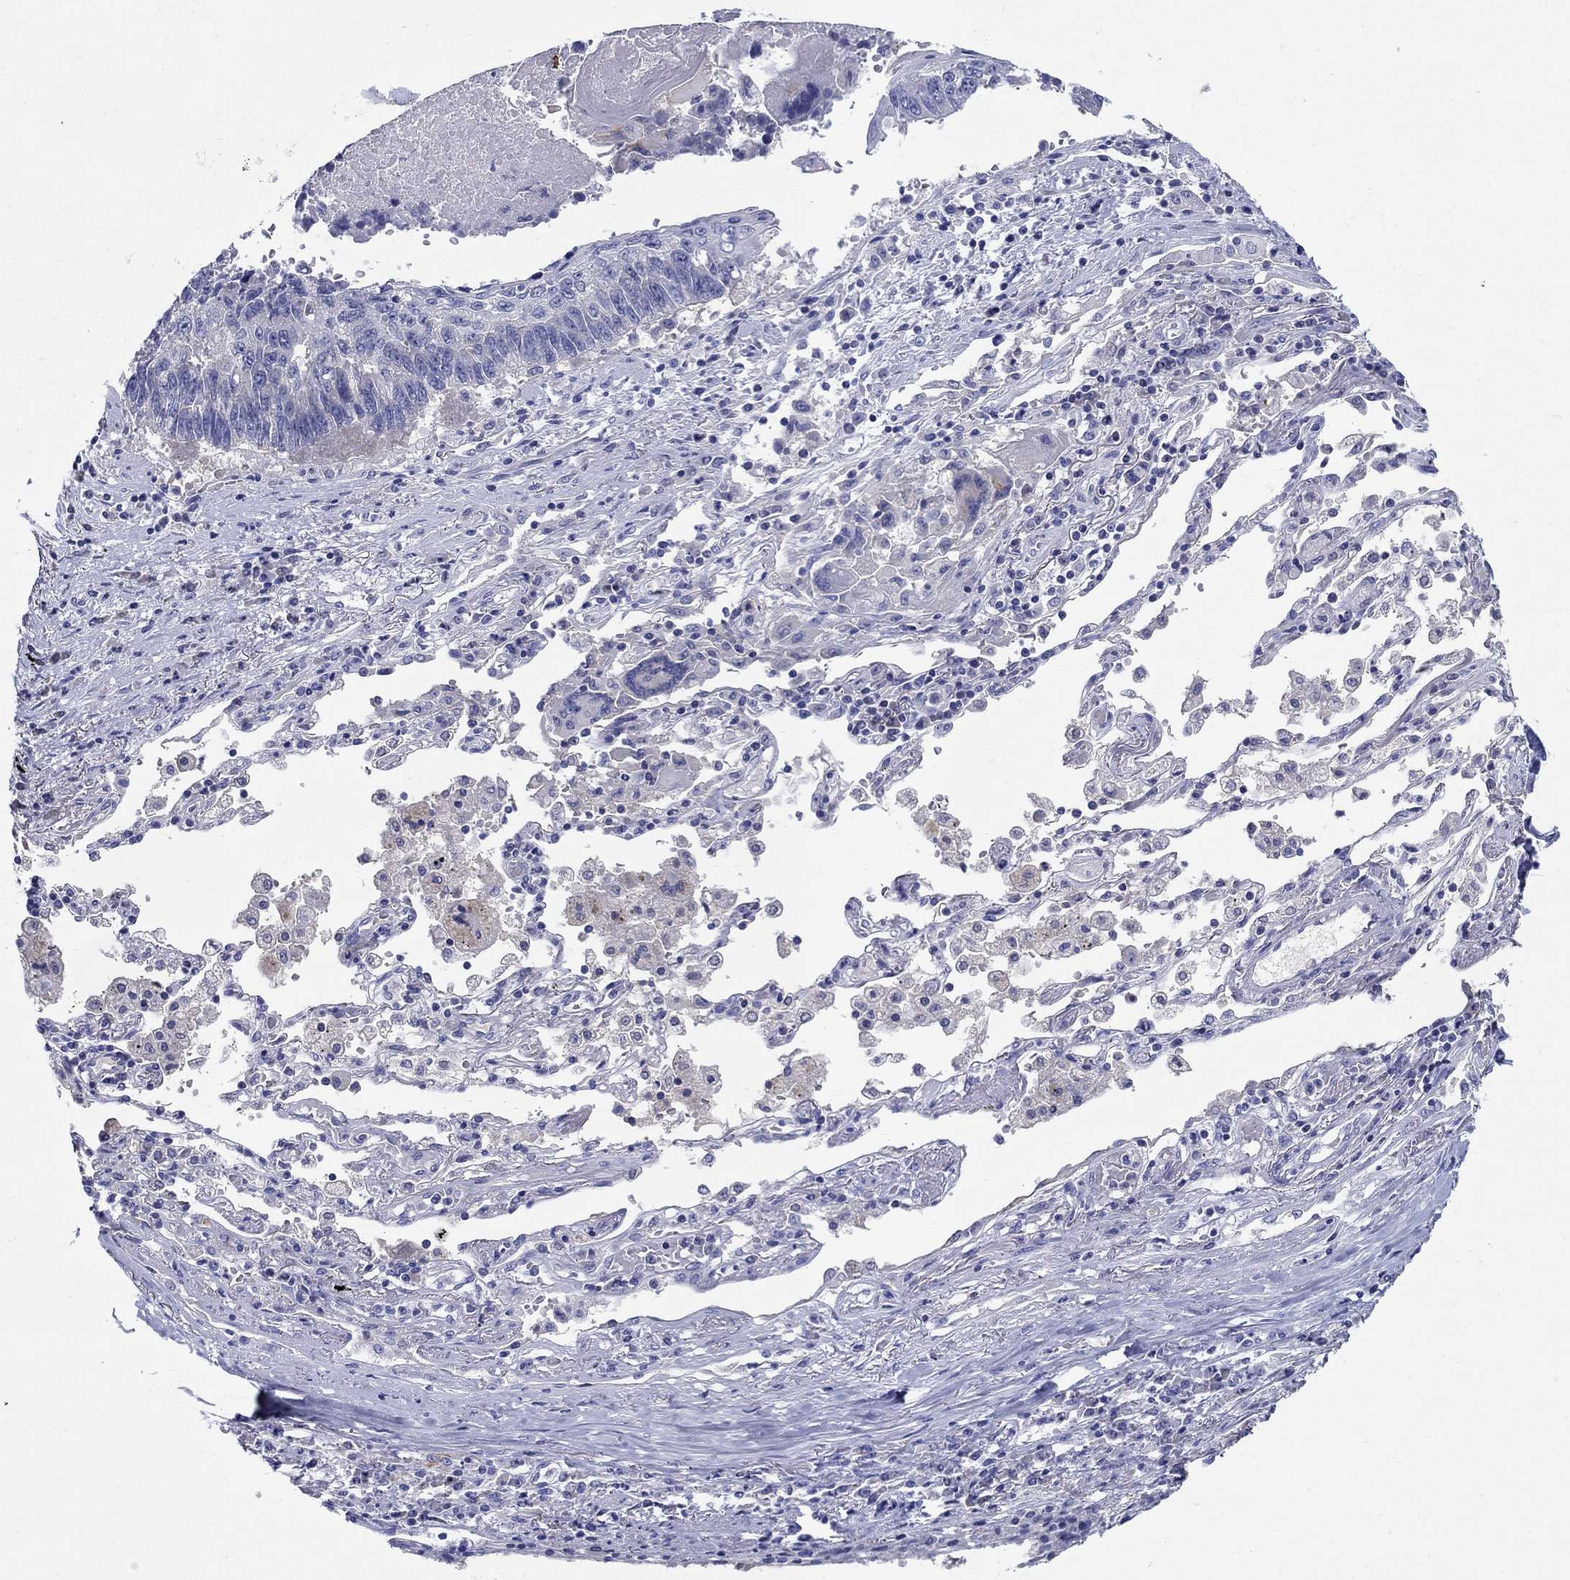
{"staining": {"intensity": "negative", "quantity": "none", "location": "none"}, "tissue": "lung cancer", "cell_type": "Tumor cells", "image_type": "cancer", "snomed": [{"axis": "morphology", "description": "Squamous cell carcinoma, NOS"}, {"axis": "topography", "description": "Lung"}], "caption": "A micrograph of lung cancer stained for a protein exhibits no brown staining in tumor cells.", "gene": "CRYGD", "patient": {"sex": "male", "age": 73}}